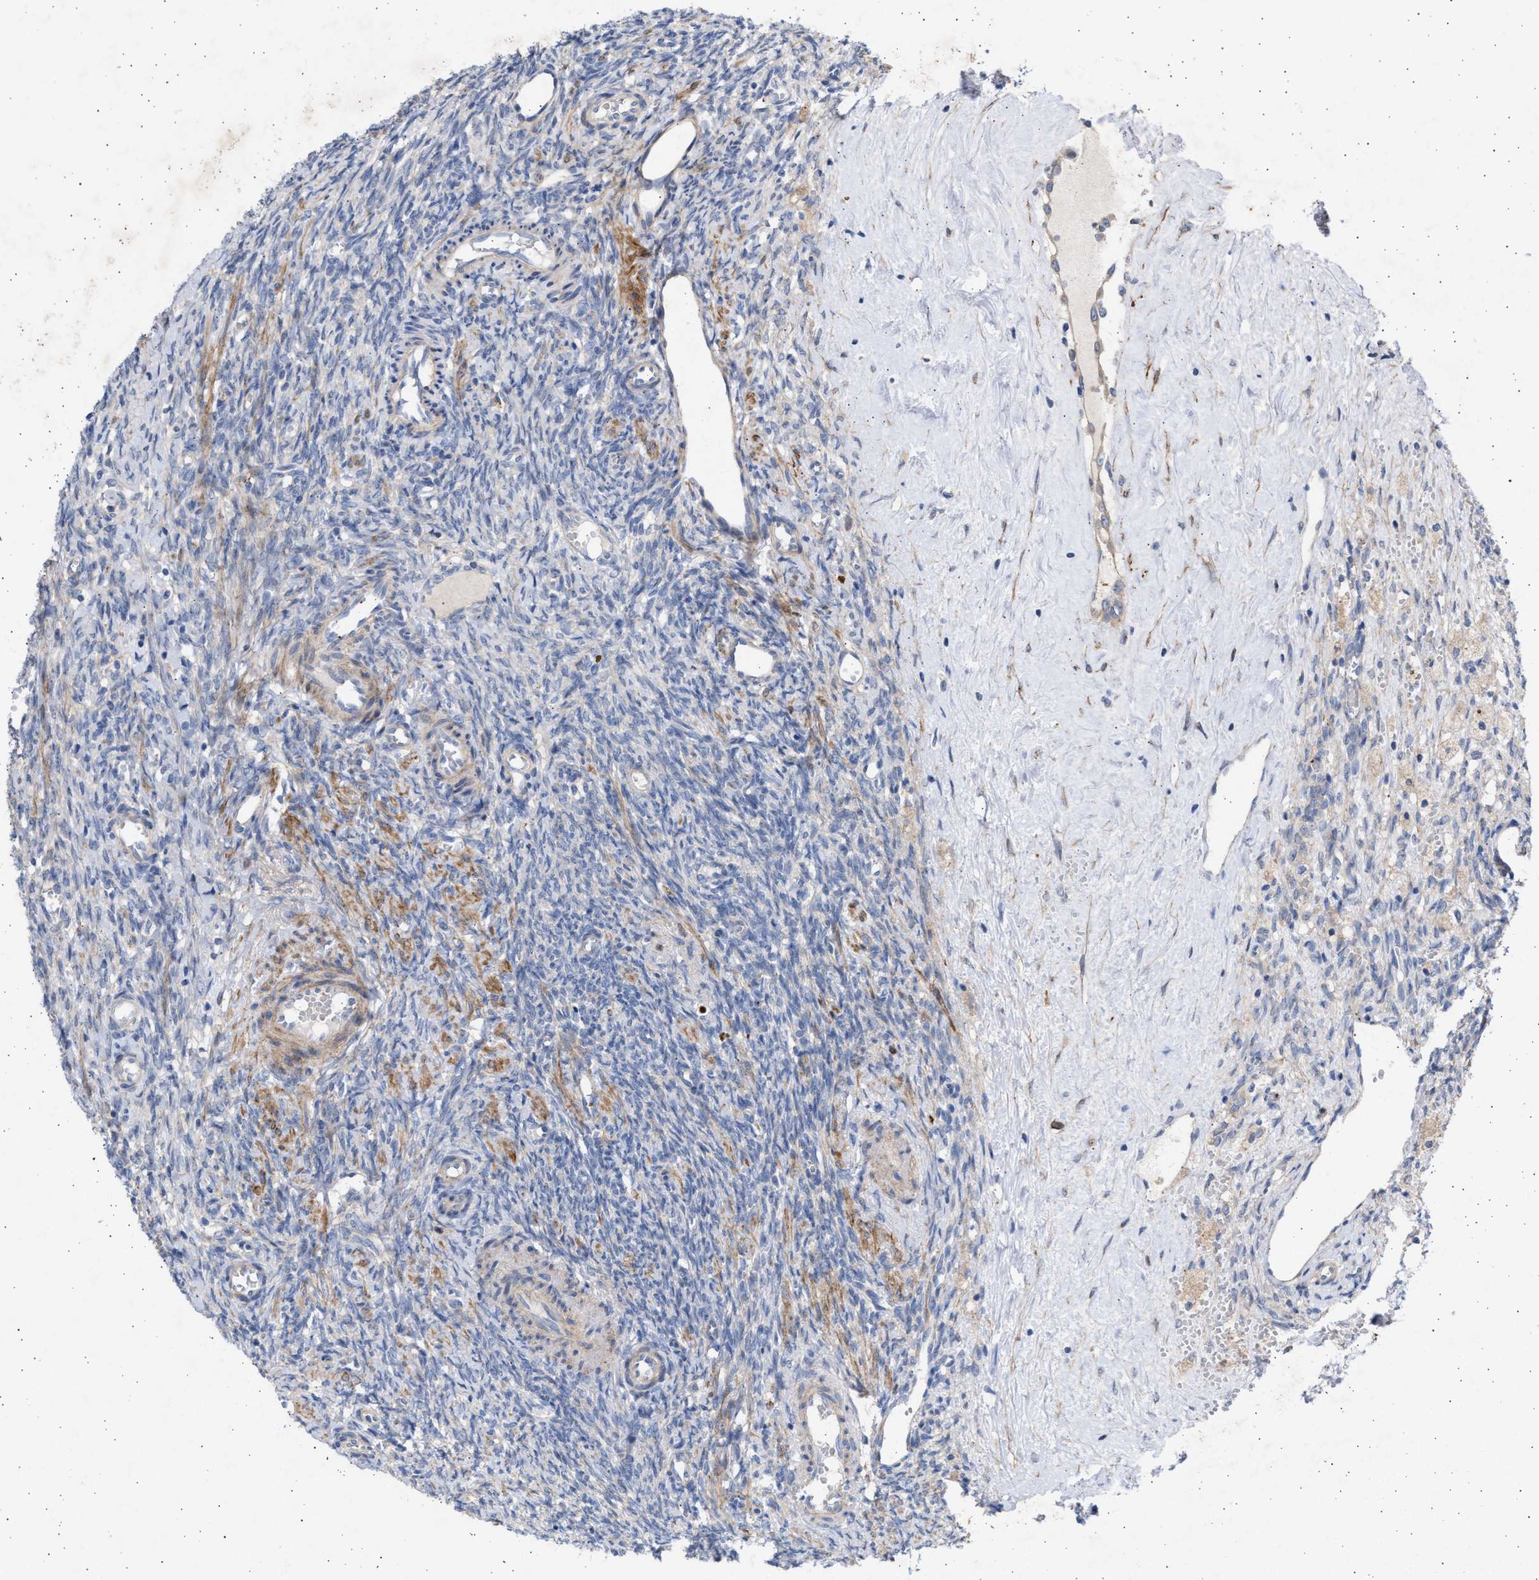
{"staining": {"intensity": "negative", "quantity": "none", "location": "none"}, "tissue": "ovary", "cell_type": "Ovarian stroma cells", "image_type": "normal", "snomed": [{"axis": "morphology", "description": "Normal tissue, NOS"}, {"axis": "topography", "description": "Ovary"}], "caption": "Protein analysis of benign ovary demonstrates no significant expression in ovarian stroma cells.", "gene": "NBR1", "patient": {"sex": "female", "age": 41}}